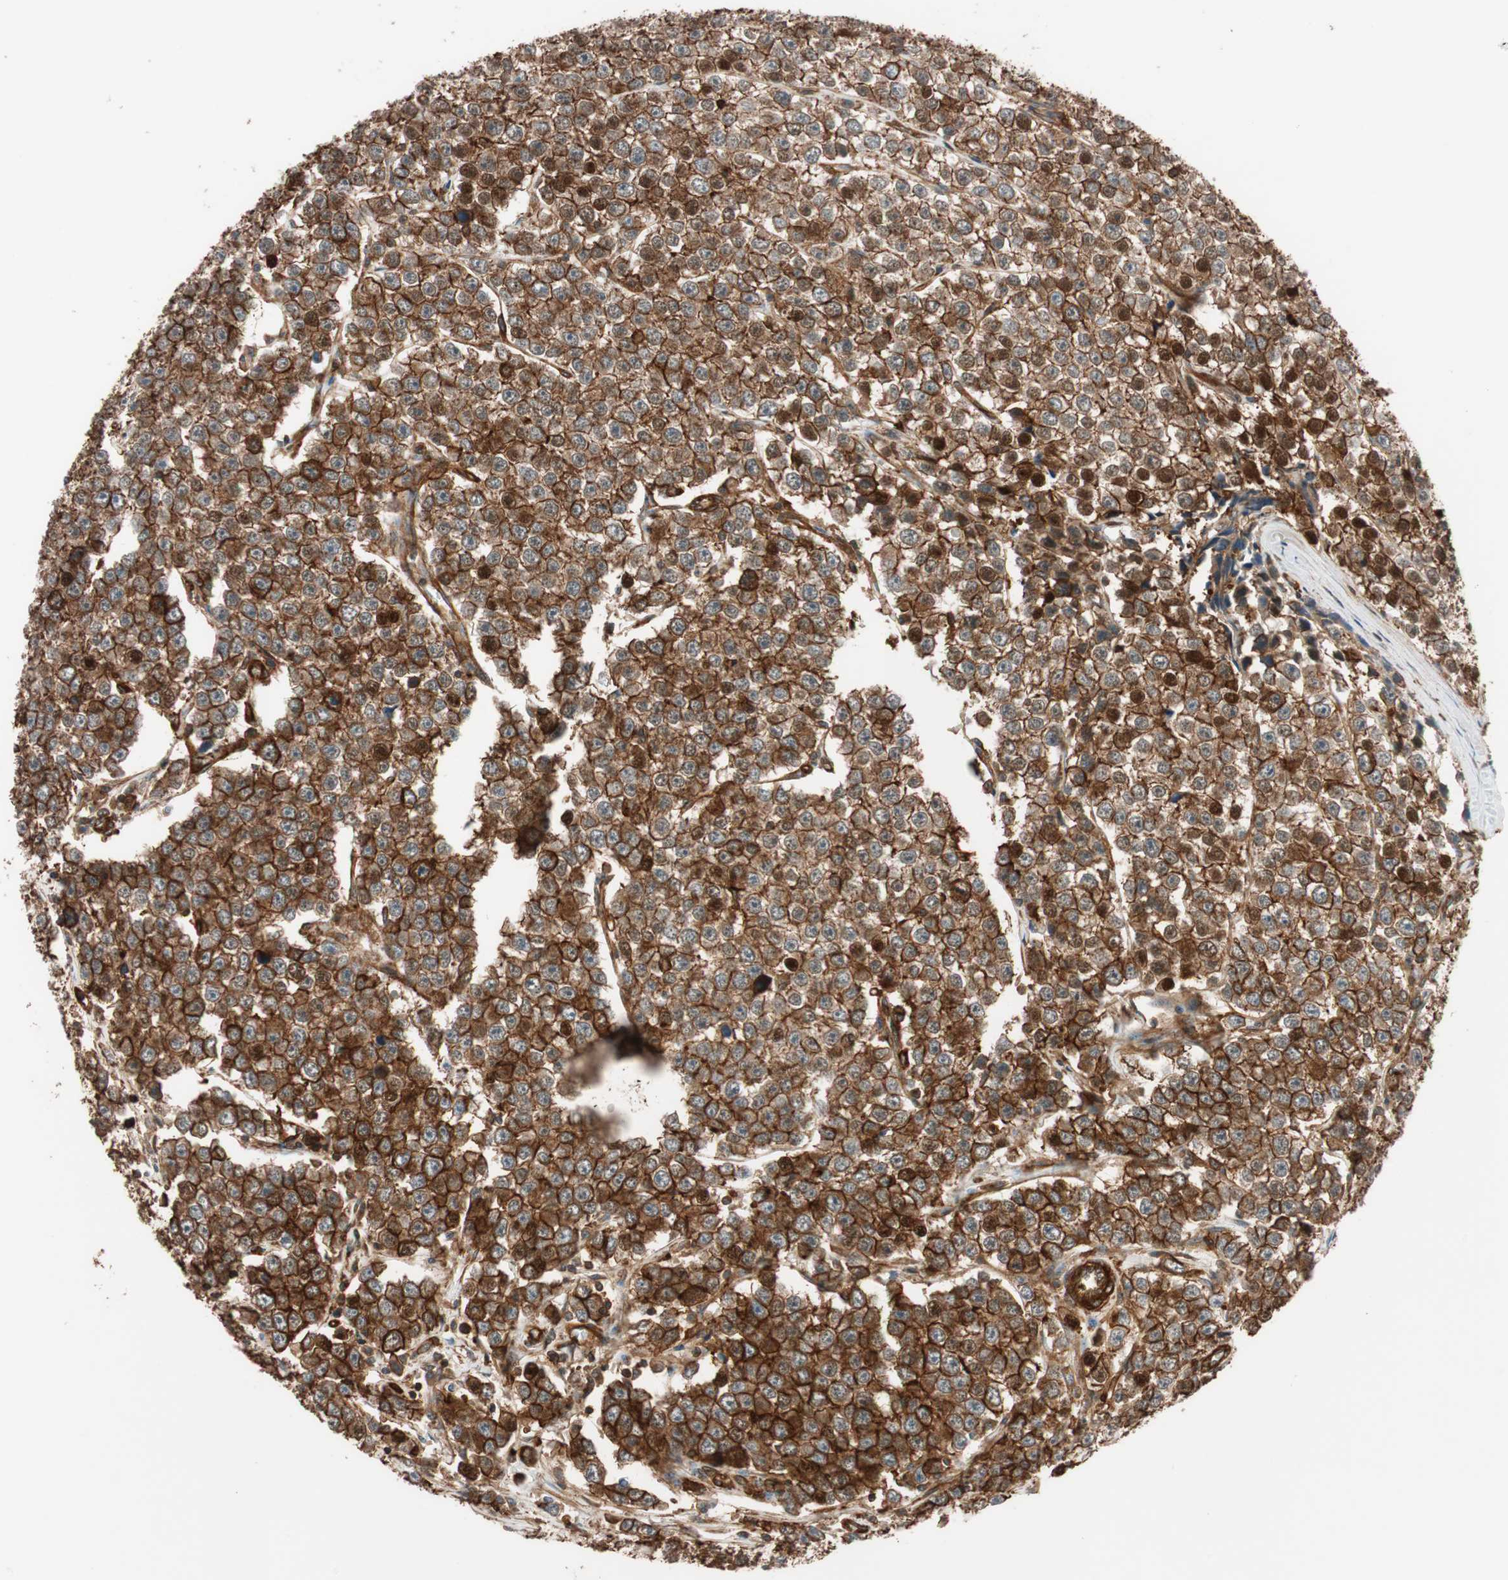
{"staining": {"intensity": "strong", "quantity": ">75%", "location": "cytoplasmic/membranous"}, "tissue": "testis cancer", "cell_type": "Tumor cells", "image_type": "cancer", "snomed": [{"axis": "morphology", "description": "Seminoma, NOS"}, {"axis": "morphology", "description": "Carcinoma, Embryonal, NOS"}, {"axis": "topography", "description": "Testis"}], "caption": "Brown immunohistochemical staining in testis embryonal carcinoma shows strong cytoplasmic/membranous staining in about >75% of tumor cells.", "gene": "VASP", "patient": {"sex": "male", "age": 52}}